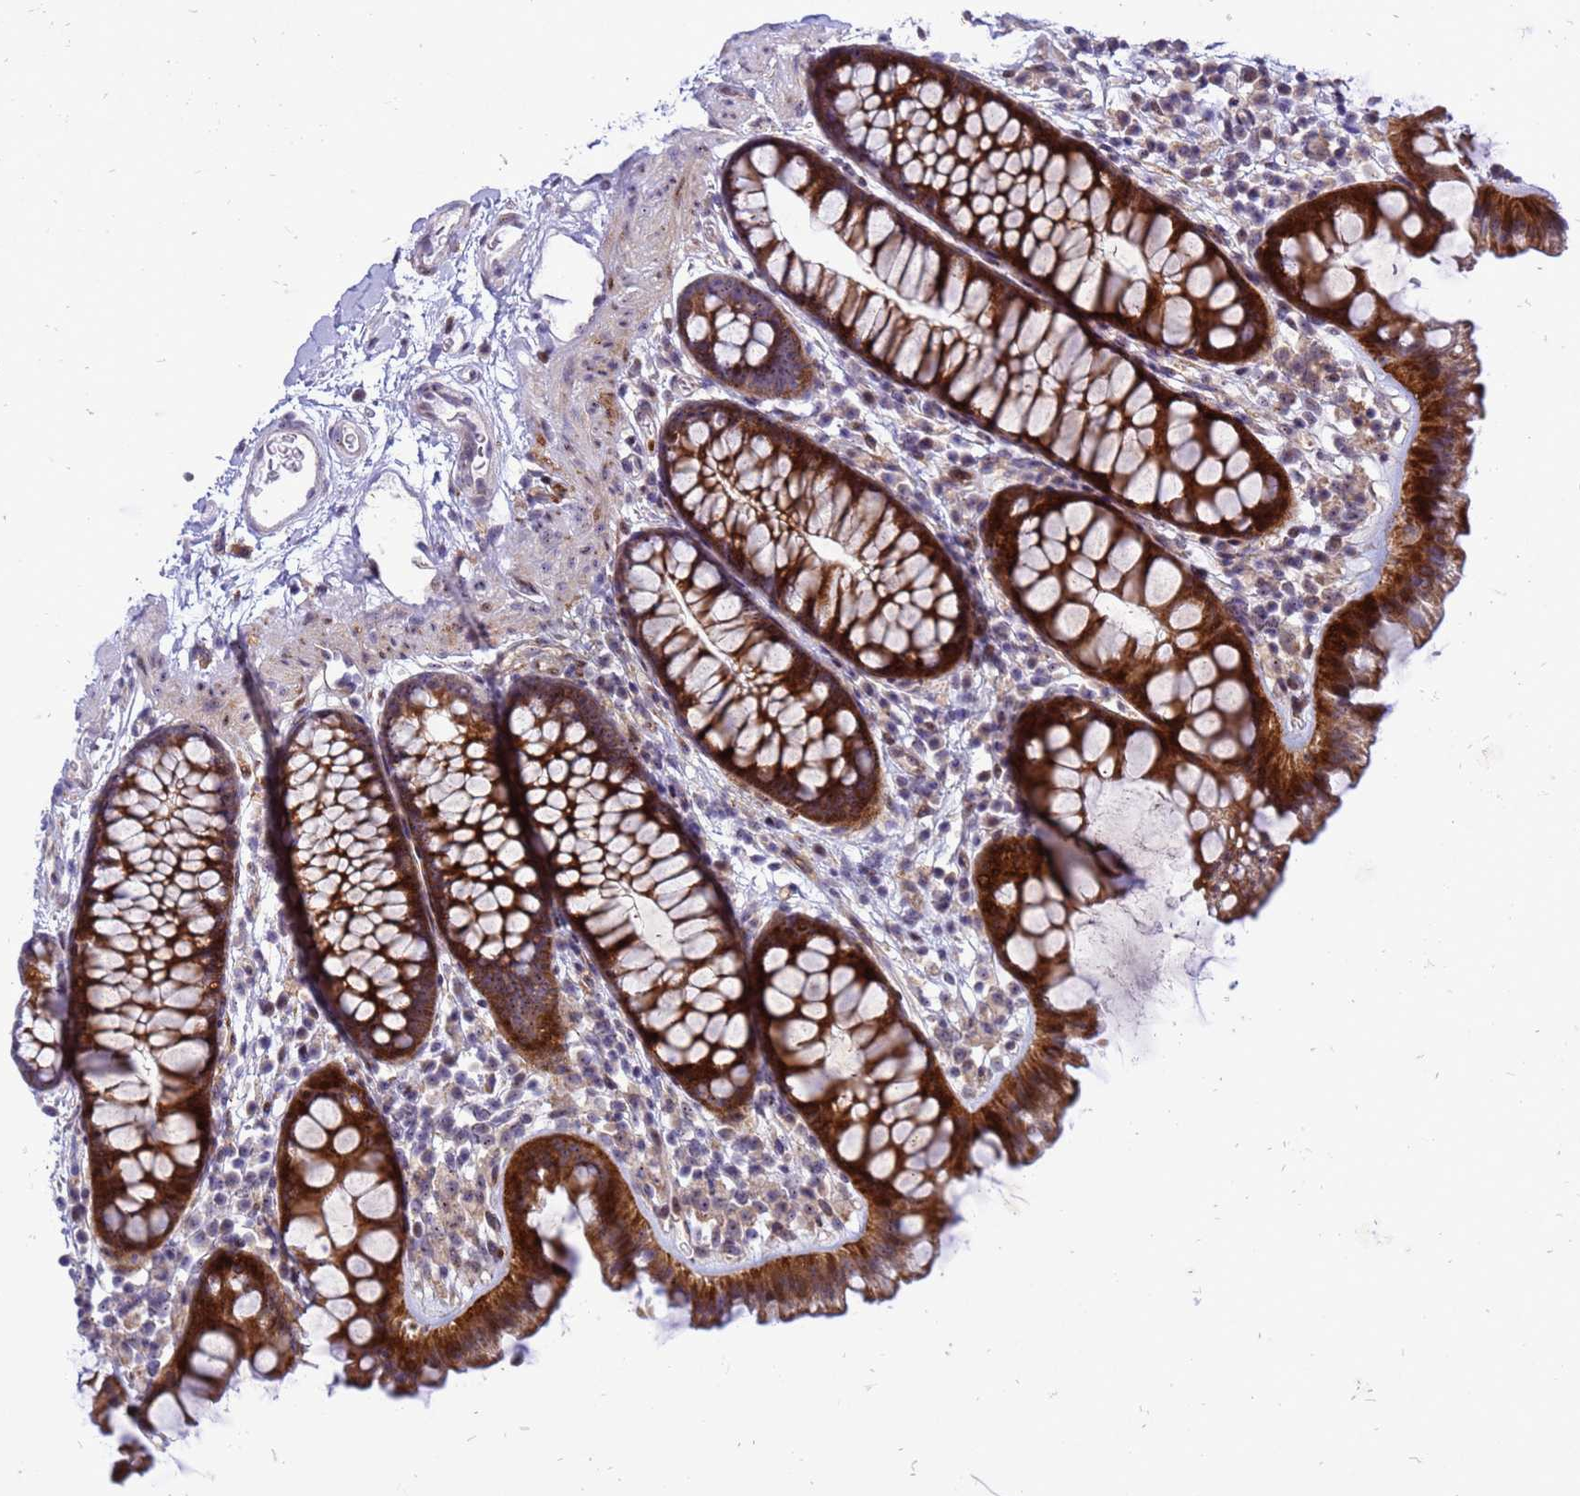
{"staining": {"intensity": "weak", "quantity": "25%-75%", "location": "cytoplasmic/membranous"}, "tissue": "colon", "cell_type": "Endothelial cells", "image_type": "normal", "snomed": [{"axis": "morphology", "description": "Normal tissue, NOS"}, {"axis": "topography", "description": "Colon"}], "caption": "Immunohistochemistry (IHC) (DAB) staining of normal colon shows weak cytoplasmic/membranous protein positivity in approximately 25%-75% of endothelial cells. The protein is stained brown, and the nuclei are stained in blue (DAB IHC with brightfield microscopy, high magnification).", "gene": "RSPO1", "patient": {"sex": "female", "age": 62}}